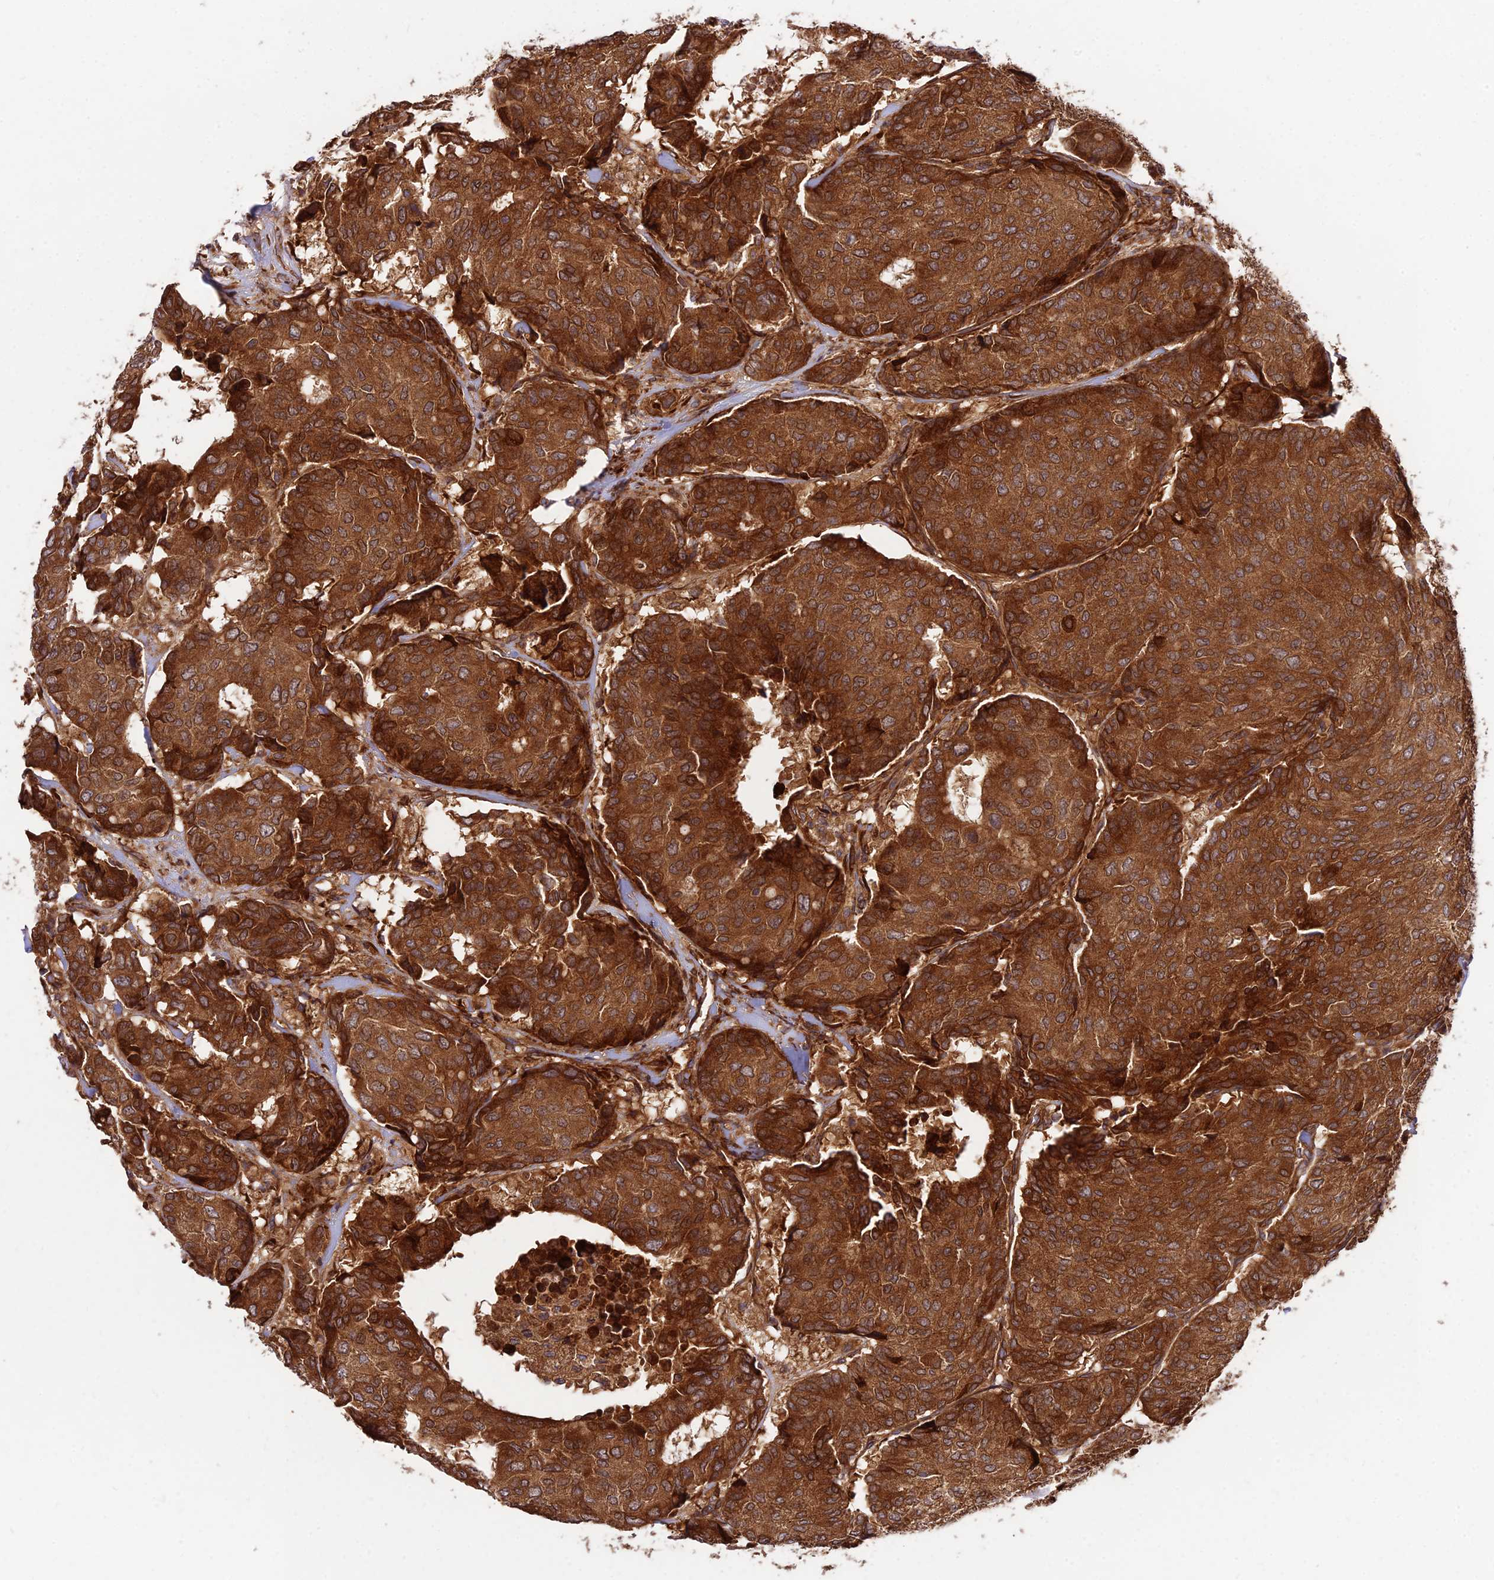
{"staining": {"intensity": "strong", "quantity": ">75%", "location": "cytoplasmic/membranous"}, "tissue": "breast cancer", "cell_type": "Tumor cells", "image_type": "cancer", "snomed": [{"axis": "morphology", "description": "Duct carcinoma"}, {"axis": "topography", "description": "Breast"}], "caption": "Protein staining reveals strong cytoplasmic/membranous staining in about >75% of tumor cells in breast cancer (intraductal carcinoma).", "gene": "ROCK1", "patient": {"sex": "female", "age": 75}}